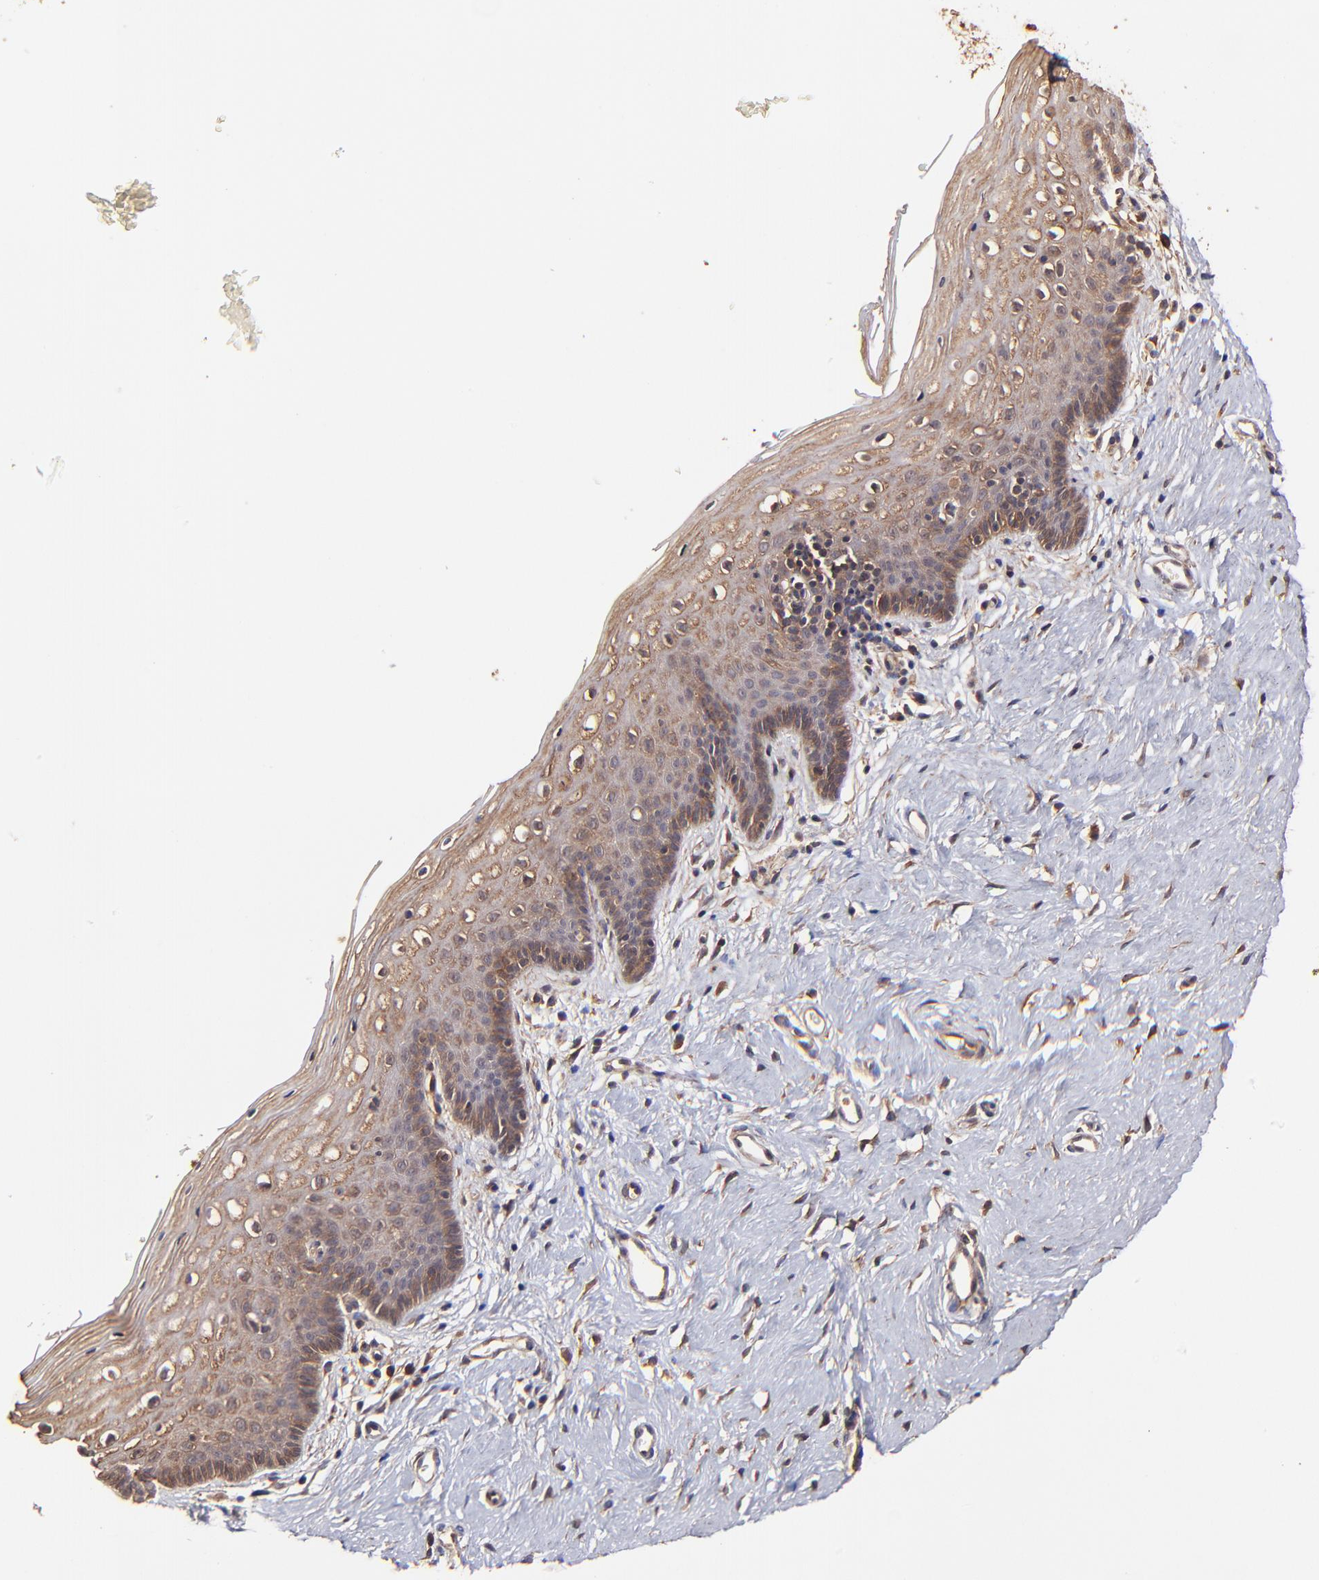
{"staining": {"intensity": "moderate", "quantity": ">75%", "location": "cytoplasmic/membranous"}, "tissue": "vagina", "cell_type": "Squamous epithelial cells", "image_type": "normal", "snomed": [{"axis": "morphology", "description": "Normal tissue, NOS"}, {"axis": "topography", "description": "Vagina"}], "caption": "Human vagina stained for a protein (brown) displays moderate cytoplasmic/membranous positive expression in about >75% of squamous epithelial cells.", "gene": "ITGB1", "patient": {"sex": "female", "age": 46}}